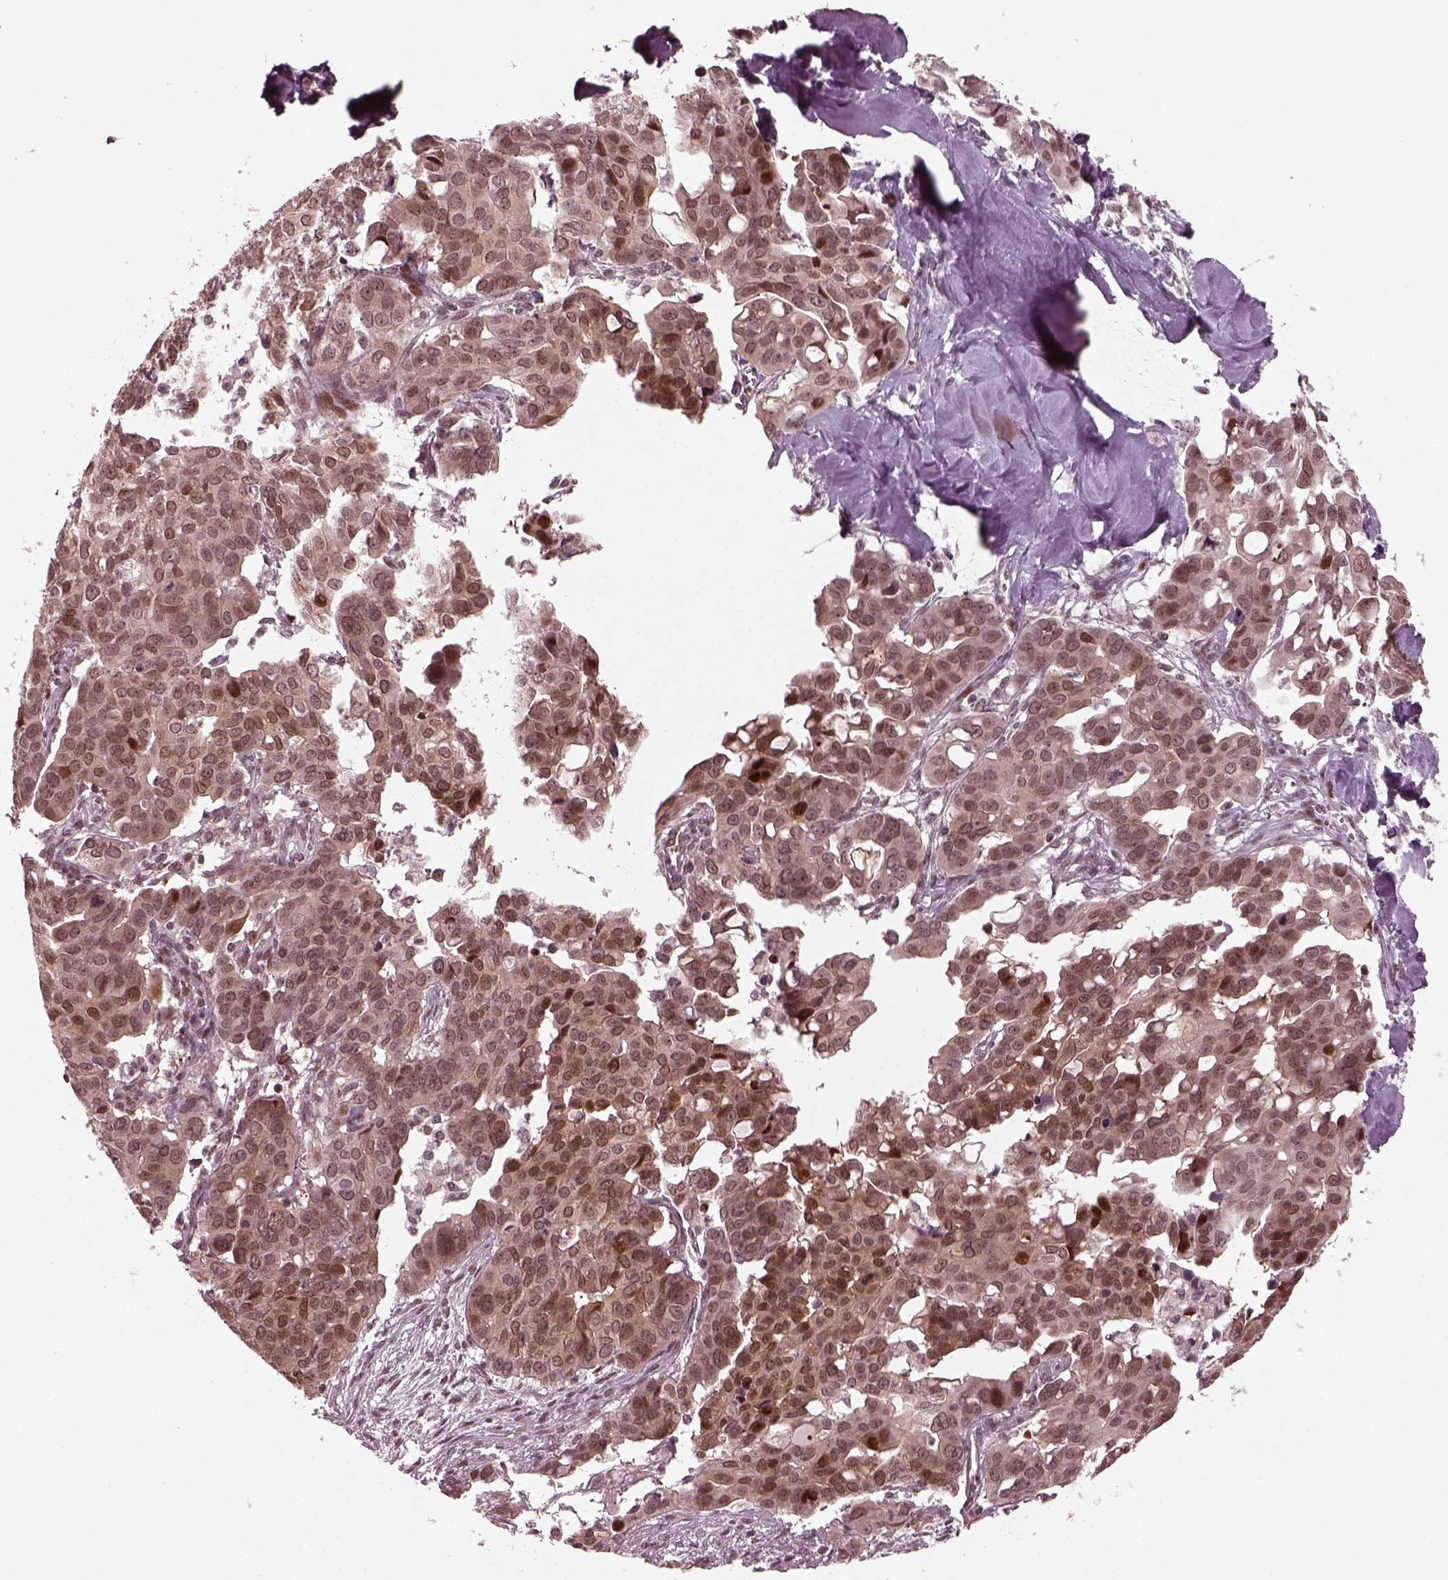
{"staining": {"intensity": "moderate", "quantity": "<25%", "location": "nuclear"}, "tissue": "ovarian cancer", "cell_type": "Tumor cells", "image_type": "cancer", "snomed": [{"axis": "morphology", "description": "Carcinoma, endometroid"}, {"axis": "topography", "description": "Ovary"}], "caption": "Protein staining reveals moderate nuclear staining in about <25% of tumor cells in ovarian cancer (endometroid carcinoma).", "gene": "TRIB3", "patient": {"sex": "female", "age": 78}}